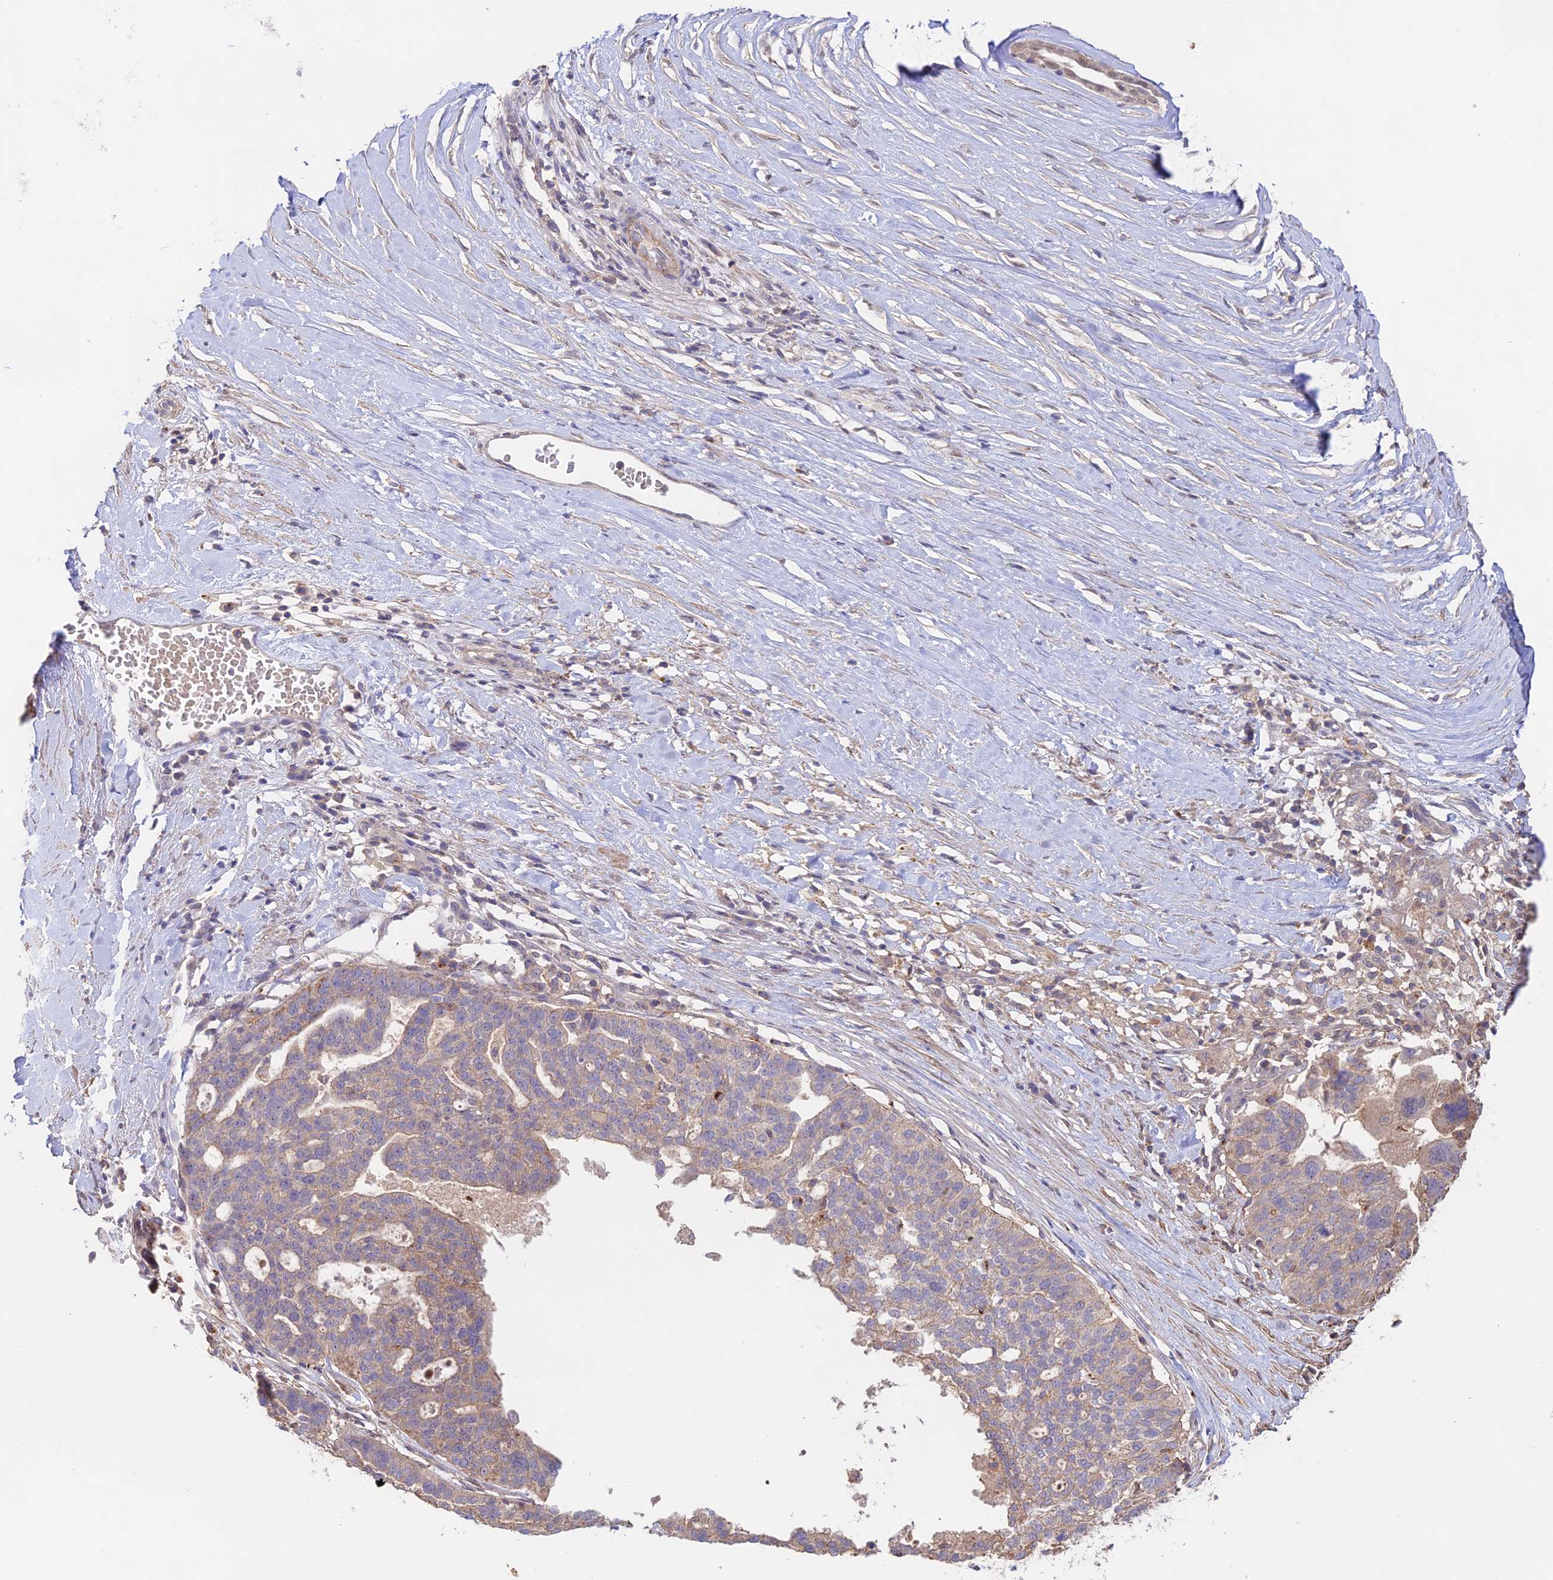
{"staining": {"intensity": "weak", "quantity": "25%-75%", "location": "cytoplasmic/membranous"}, "tissue": "ovarian cancer", "cell_type": "Tumor cells", "image_type": "cancer", "snomed": [{"axis": "morphology", "description": "Cystadenocarcinoma, serous, NOS"}, {"axis": "topography", "description": "Ovary"}], "caption": "A micrograph showing weak cytoplasmic/membranous positivity in about 25%-75% of tumor cells in serous cystadenocarcinoma (ovarian), as visualized by brown immunohistochemical staining.", "gene": "CLCF1", "patient": {"sex": "female", "age": 59}}